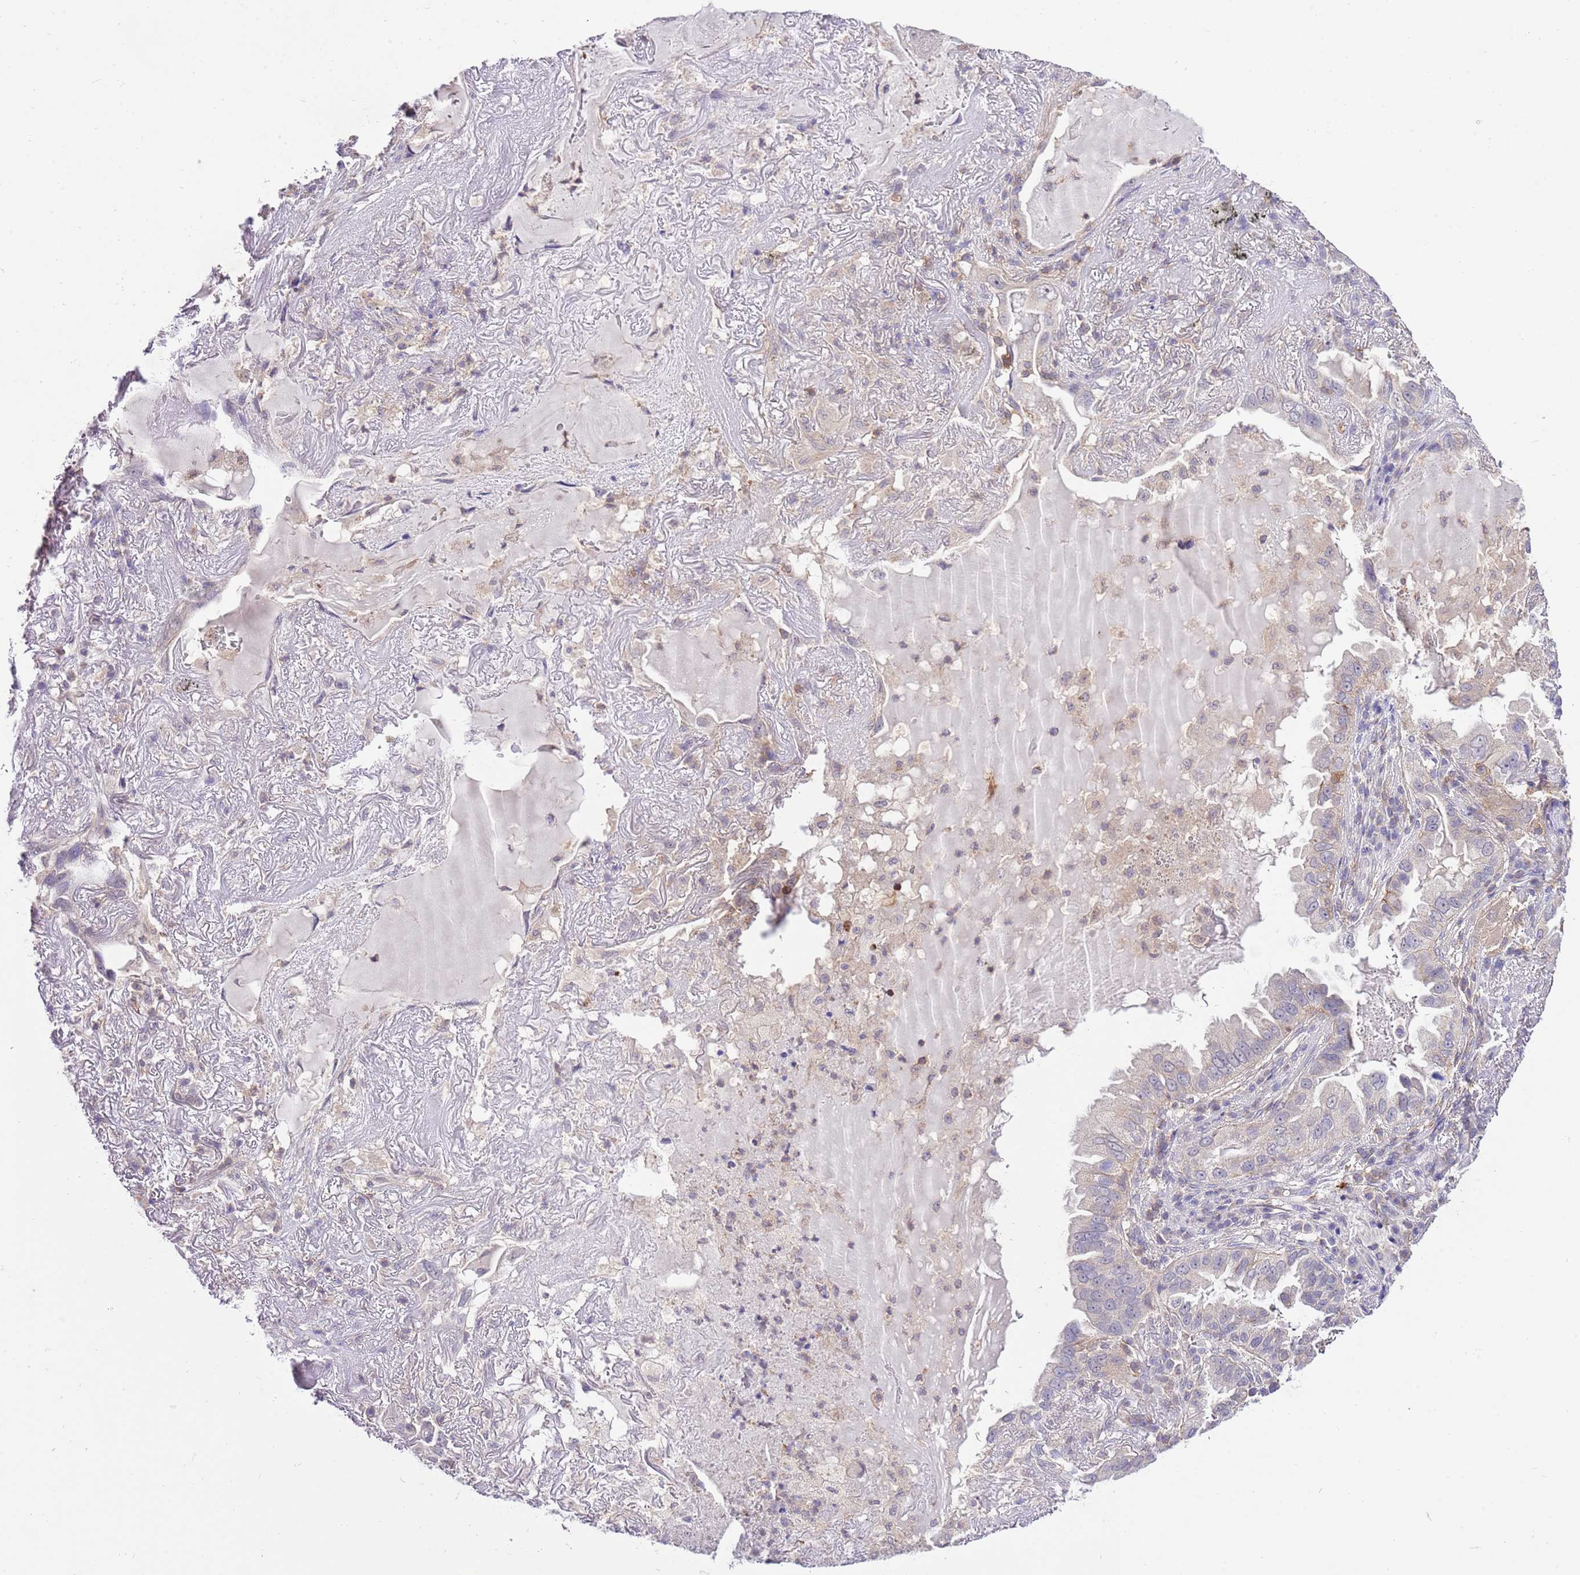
{"staining": {"intensity": "negative", "quantity": "none", "location": "none"}, "tissue": "lung cancer", "cell_type": "Tumor cells", "image_type": "cancer", "snomed": [{"axis": "morphology", "description": "Adenocarcinoma, NOS"}, {"axis": "topography", "description": "Lung"}], "caption": "The immunohistochemistry (IHC) histopathology image has no significant positivity in tumor cells of lung cancer tissue. (DAB immunohistochemistry (IHC) with hematoxylin counter stain).", "gene": "EFHD1", "patient": {"sex": "female", "age": 69}}